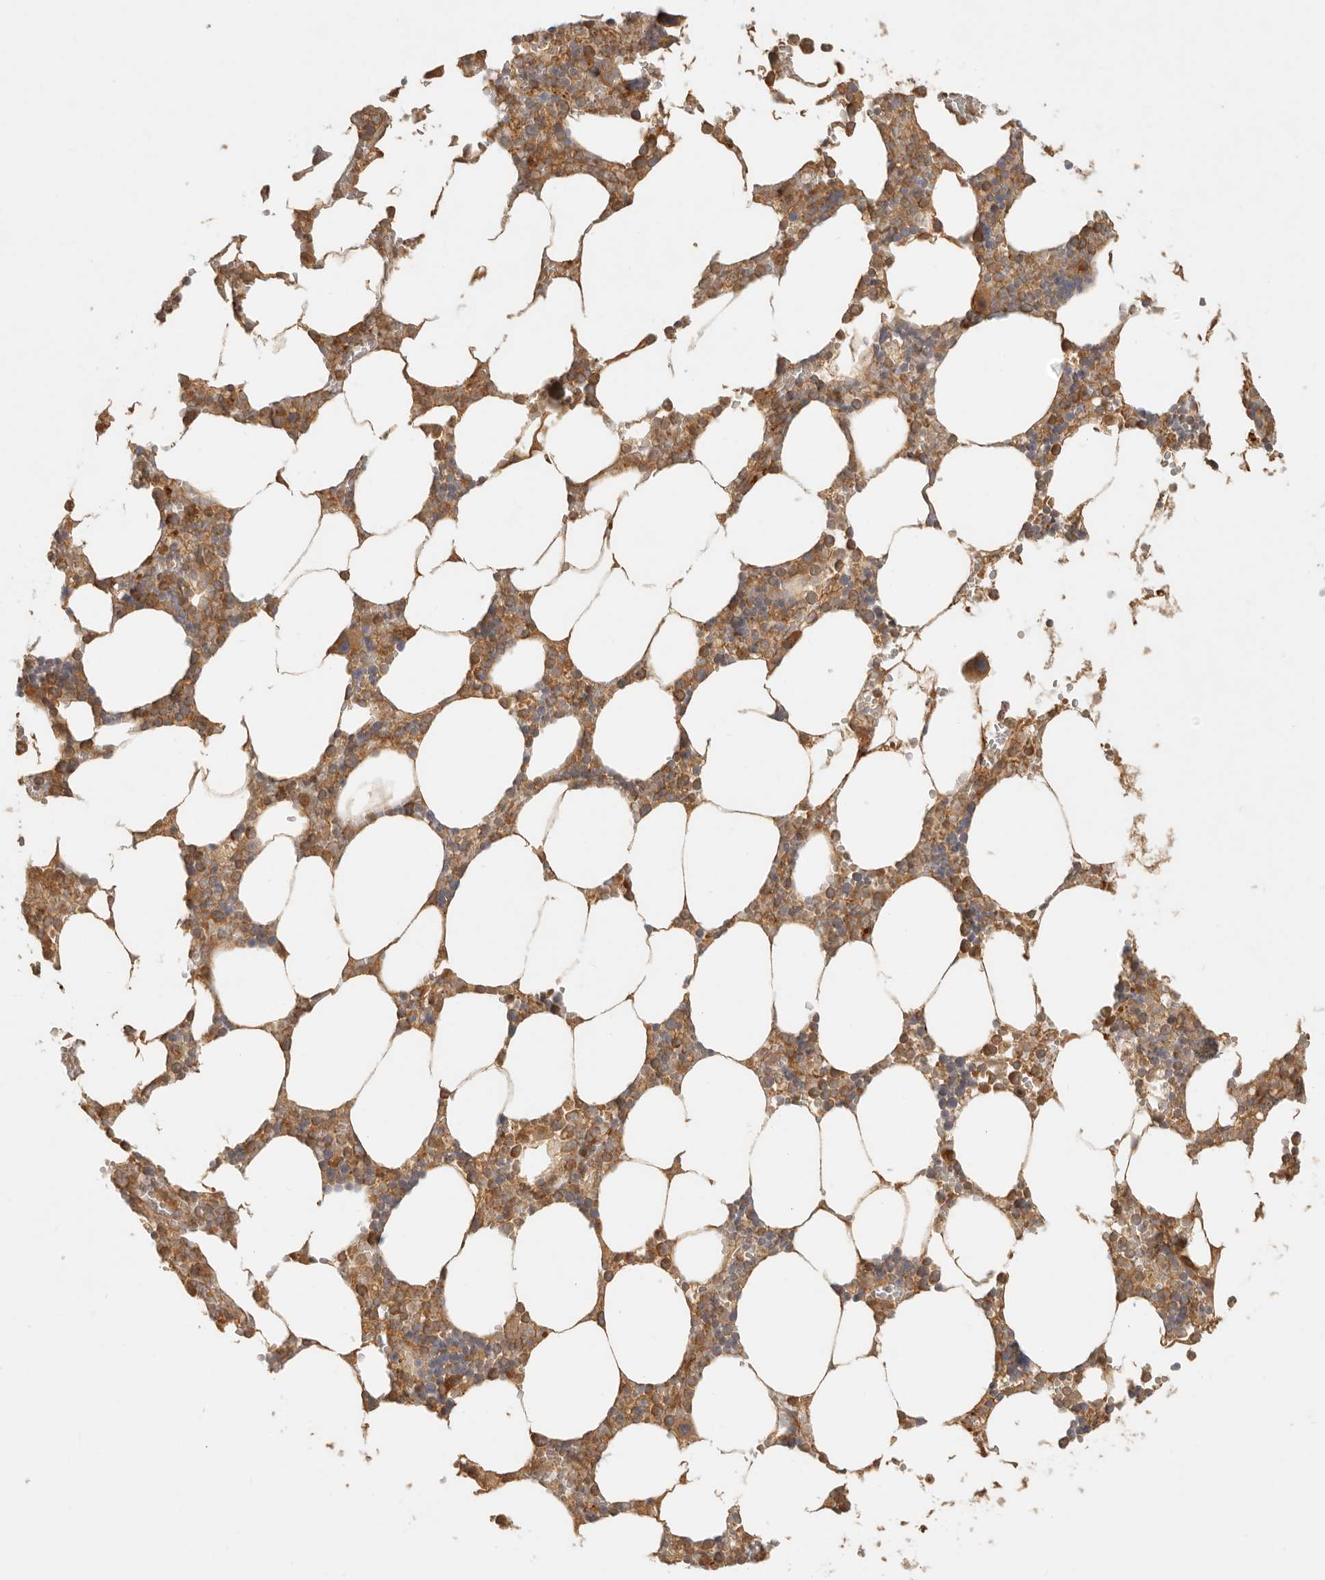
{"staining": {"intensity": "moderate", "quantity": ">75%", "location": "cytoplasmic/membranous"}, "tissue": "bone marrow", "cell_type": "Hematopoietic cells", "image_type": "normal", "snomed": [{"axis": "morphology", "description": "Normal tissue, NOS"}, {"axis": "topography", "description": "Bone marrow"}], "caption": "High-magnification brightfield microscopy of normal bone marrow stained with DAB (3,3'-diaminobenzidine) (brown) and counterstained with hematoxylin (blue). hematopoietic cells exhibit moderate cytoplasmic/membranous positivity is present in about>75% of cells. (DAB (3,3'-diaminobenzidine) = brown stain, brightfield microscopy at high magnification).", "gene": "ANKRD61", "patient": {"sex": "male", "age": 70}}